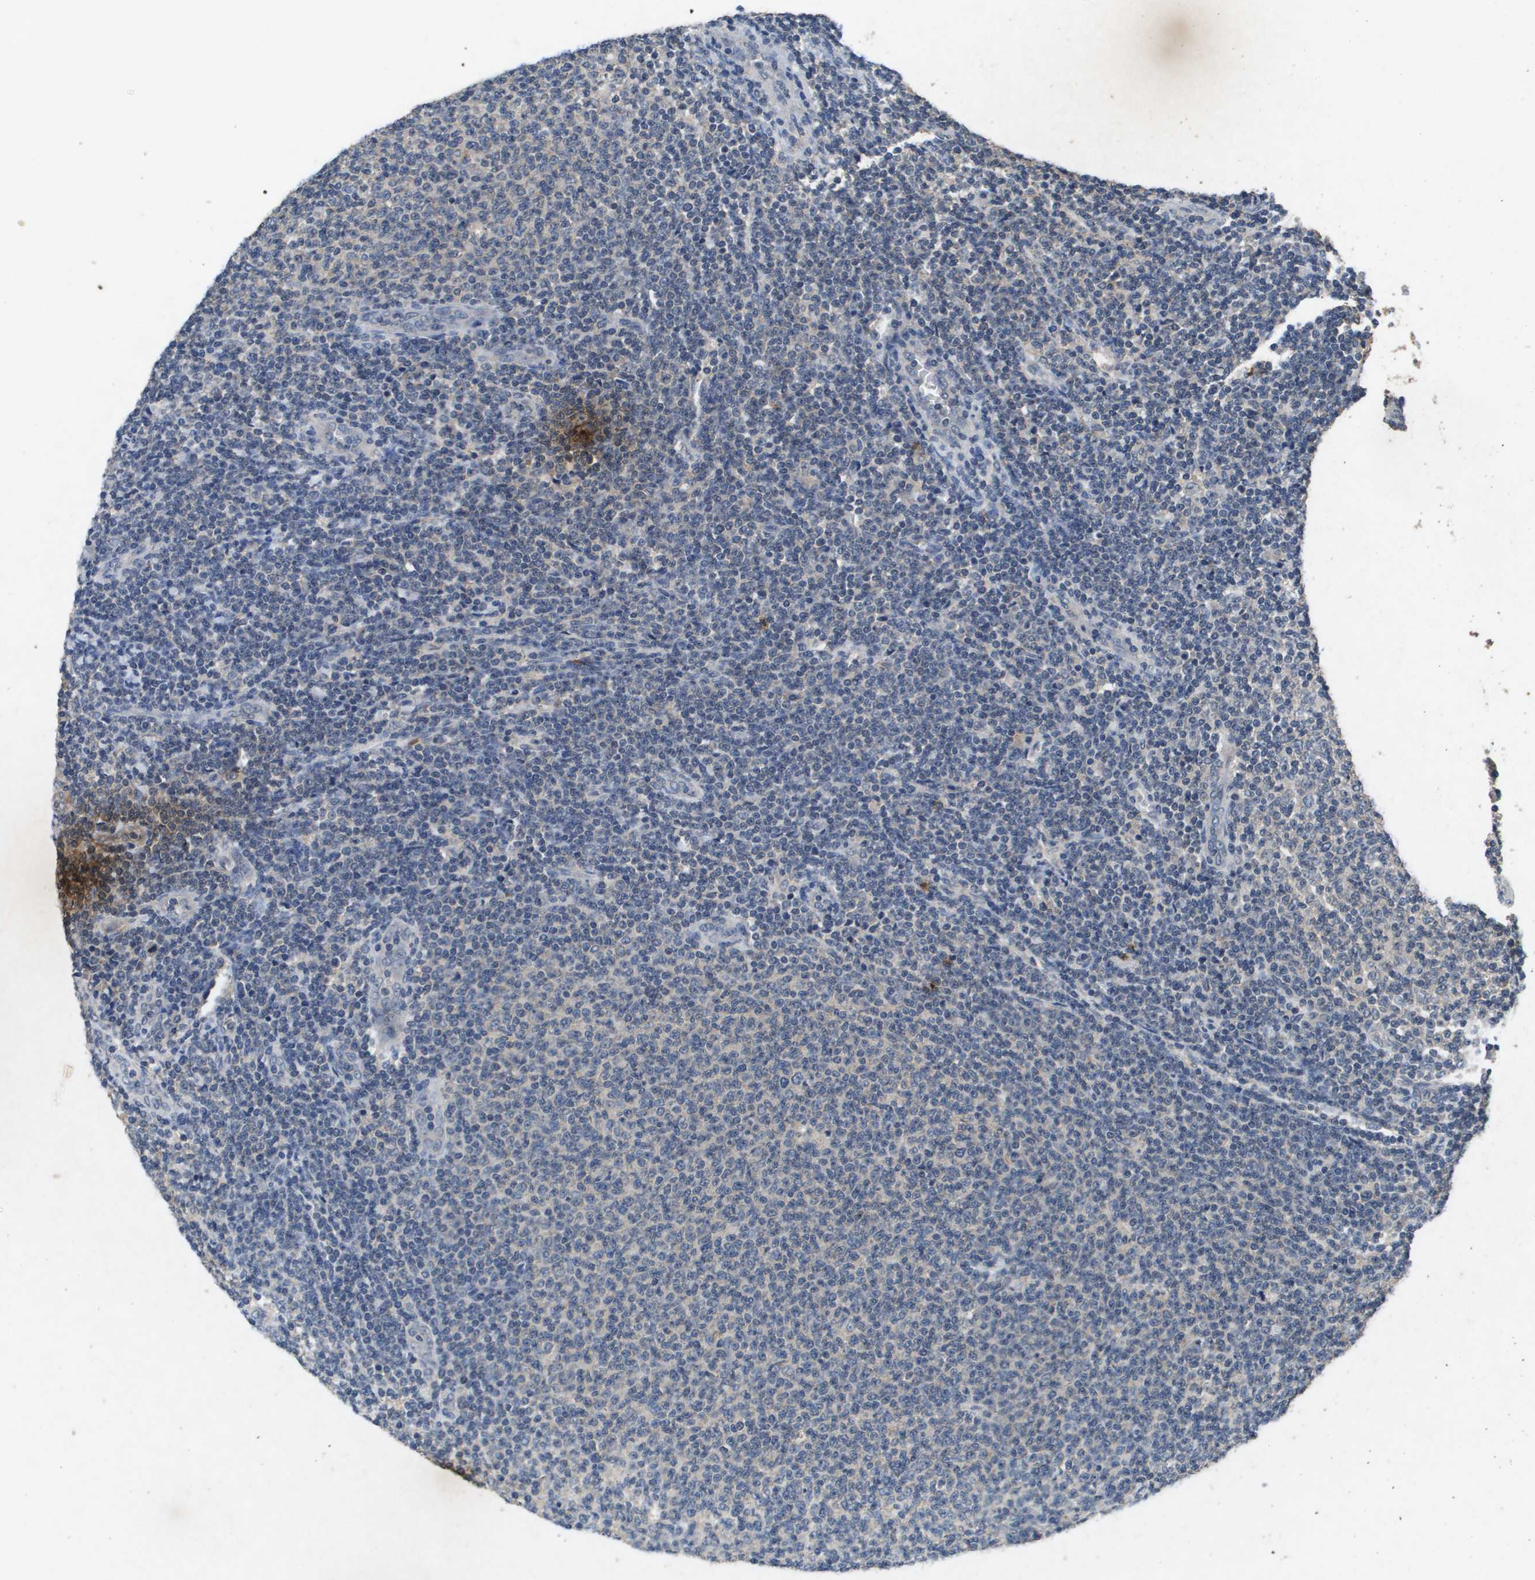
{"staining": {"intensity": "negative", "quantity": "none", "location": "none"}, "tissue": "lymphoma", "cell_type": "Tumor cells", "image_type": "cancer", "snomed": [{"axis": "morphology", "description": "Malignant lymphoma, non-Hodgkin's type, Low grade"}, {"axis": "topography", "description": "Lymph node"}], "caption": "A high-resolution image shows immunohistochemistry (IHC) staining of low-grade malignant lymphoma, non-Hodgkin's type, which reveals no significant positivity in tumor cells.", "gene": "PROC", "patient": {"sex": "male", "age": 66}}